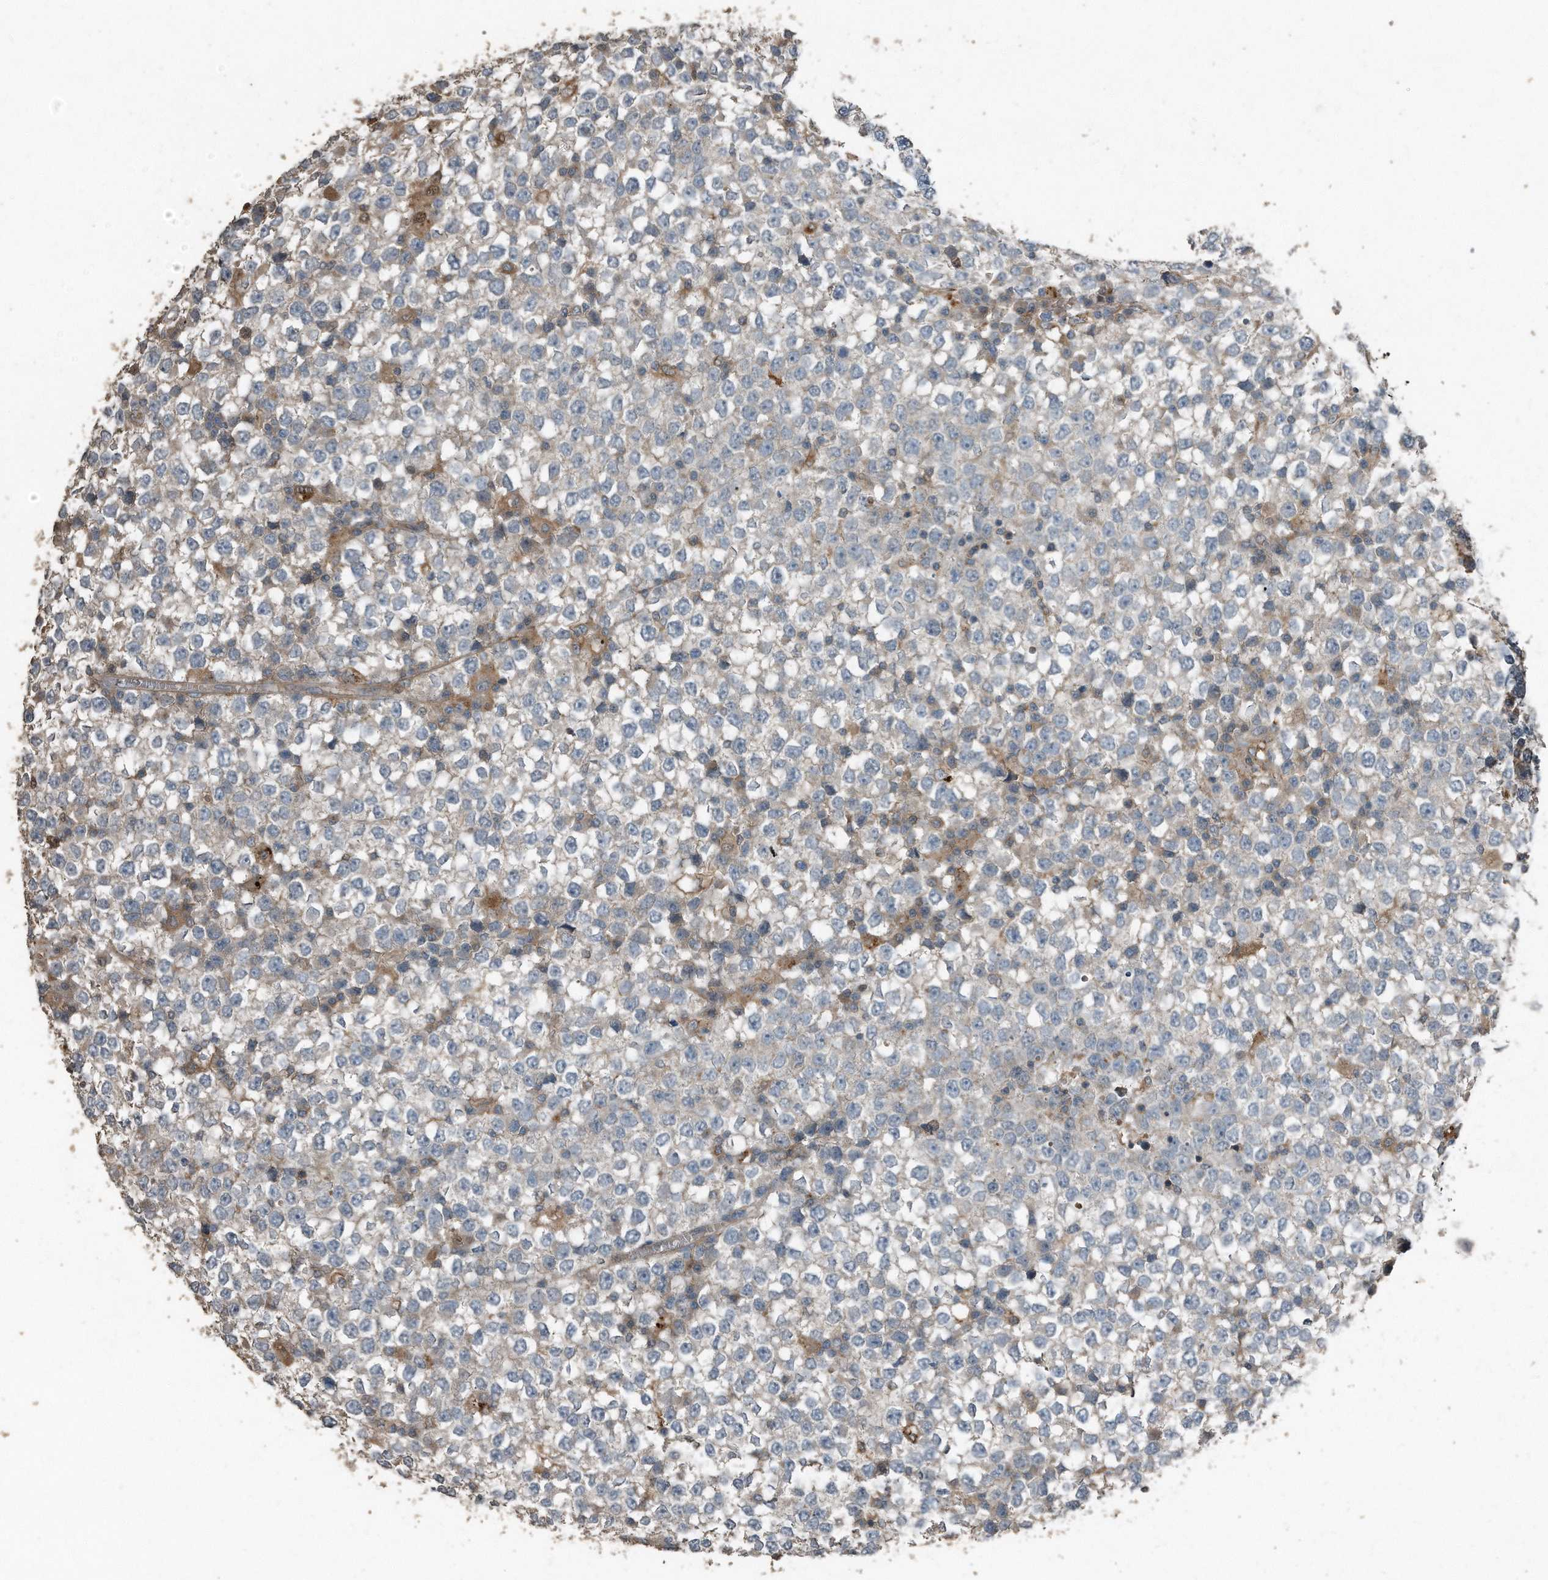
{"staining": {"intensity": "negative", "quantity": "none", "location": "none"}, "tissue": "testis cancer", "cell_type": "Tumor cells", "image_type": "cancer", "snomed": [{"axis": "morphology", "description": "Seminoma, NOS"}, {"axis": "topography", "description": "Testis"}], "caption": "A photomicrograph of human testis seminoma is negative for staining in tumor cells.", "gene": "C9", "patient": {"sex": "male", "age": 65}}